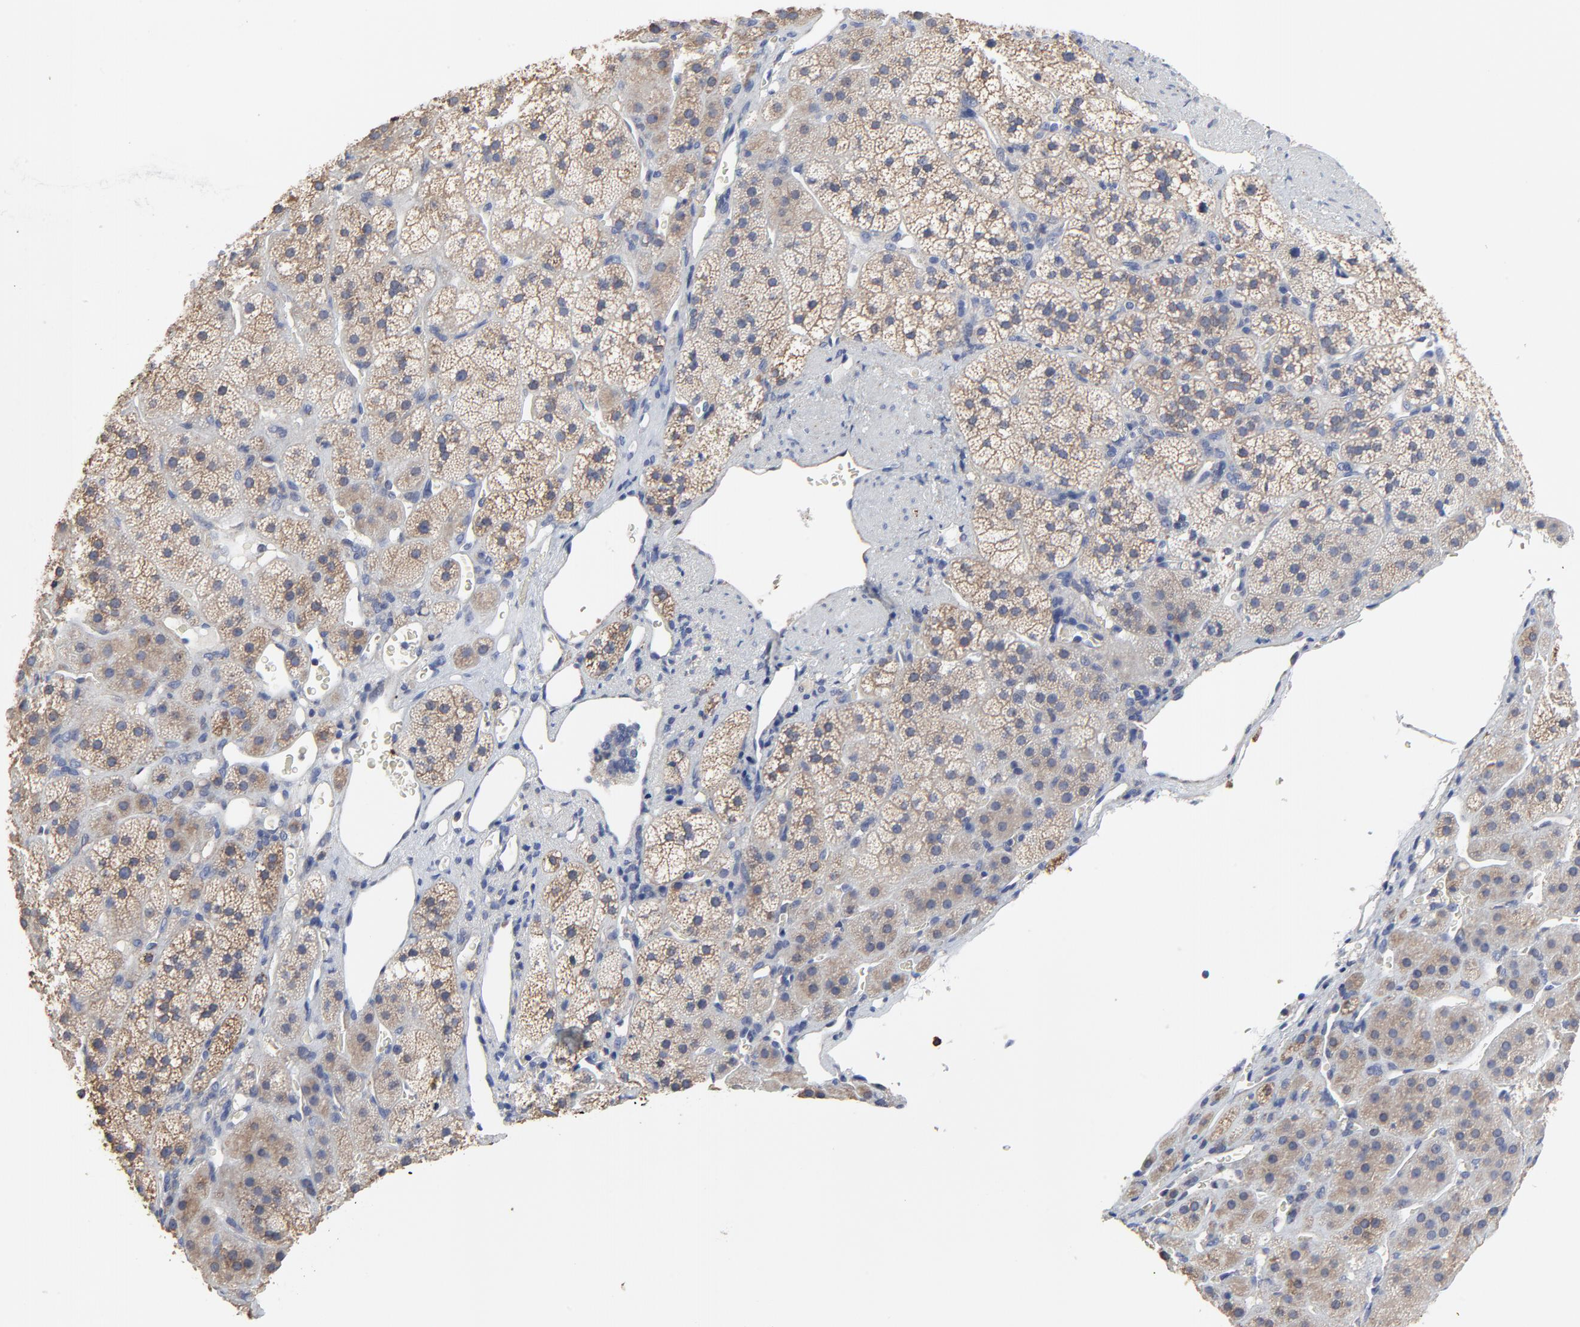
{"staining": {"intensity": "moderate", "quantity": "25%-75%", "location": "cytoplasmic/membranous"}, "tissue": "adrenal gland", "cell_type": "Glandular cells", "image_type": "normal", "snomed": [{"axis": "morphology", "description": "Normal tissue, NOS"}, {"axis": "topography", "description": "Adrenal gland"}], "caption": "IHC of unremarkable human adrenal gland displays medium levels of moderate cytoplasmic/membranous staining in about 25%-75% of glandular cells. The protein is stained brown, and the nuclei are stained in blue (DAB (3,3'-diaminobenzidine) IHC with brightfield microscopy, high magnification).", "gene": "NXF3", "patient": {"sex": "female", "age": 44}}